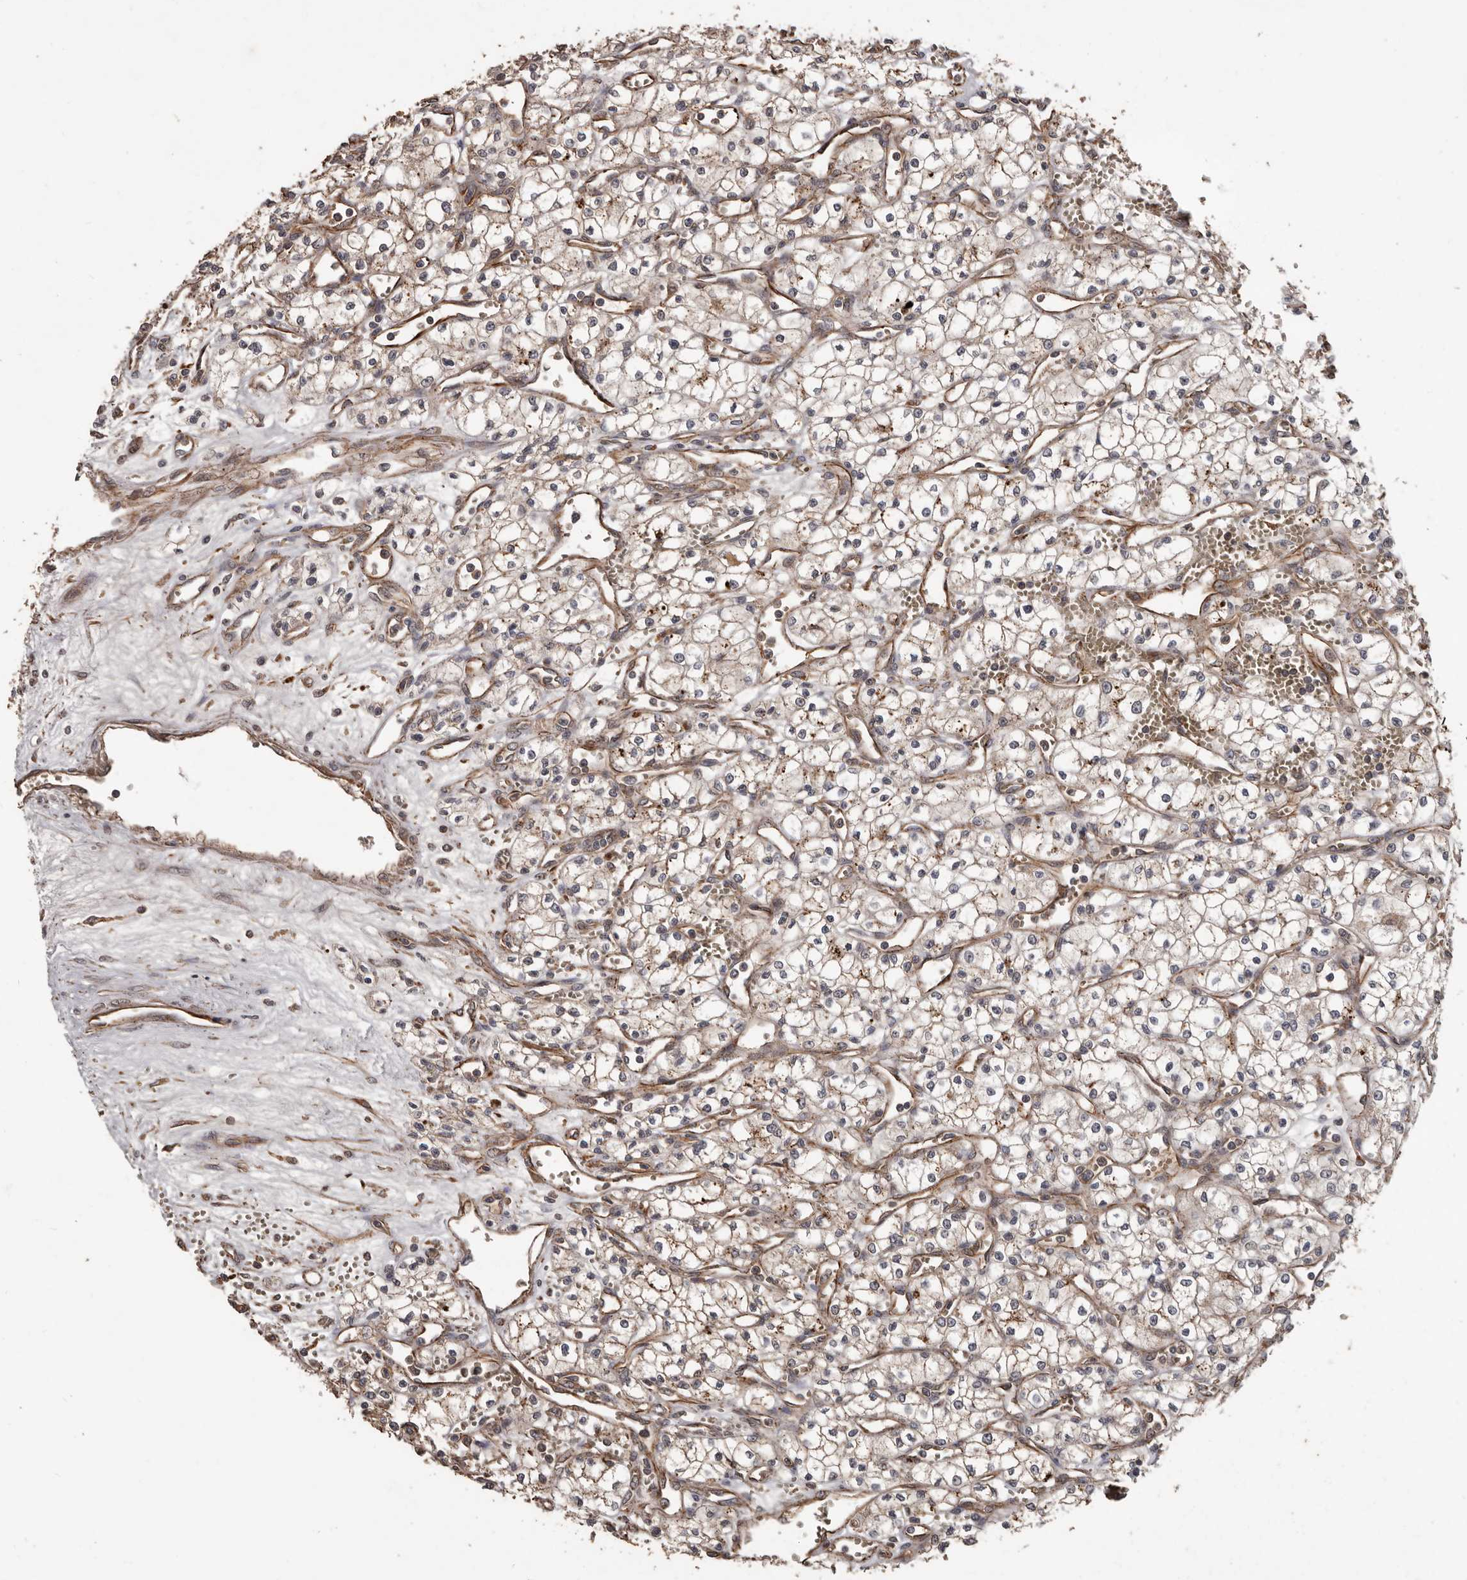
{"staining": {"intensity": "weak", "quantity": ">75%", "location": "cytoplasmic/membranous"}, "tissue": "renal cancer", "cell_type": "Tumor cells", "image_type": "cancer", "snomed": [{"axis": "morphology", "description": "Adenocarcinoma, NOS"}, {"axis": "topography", "description": "Kidney"}], "caption": "About >75% of tumor cells in adenocarcinoma (renal) show weak cytoplasmic/membranous protein staining as visualized by brown immunohistochemical staining.", "gene": "BRAT1", "patient": {"sex": "male", "age": 59}}